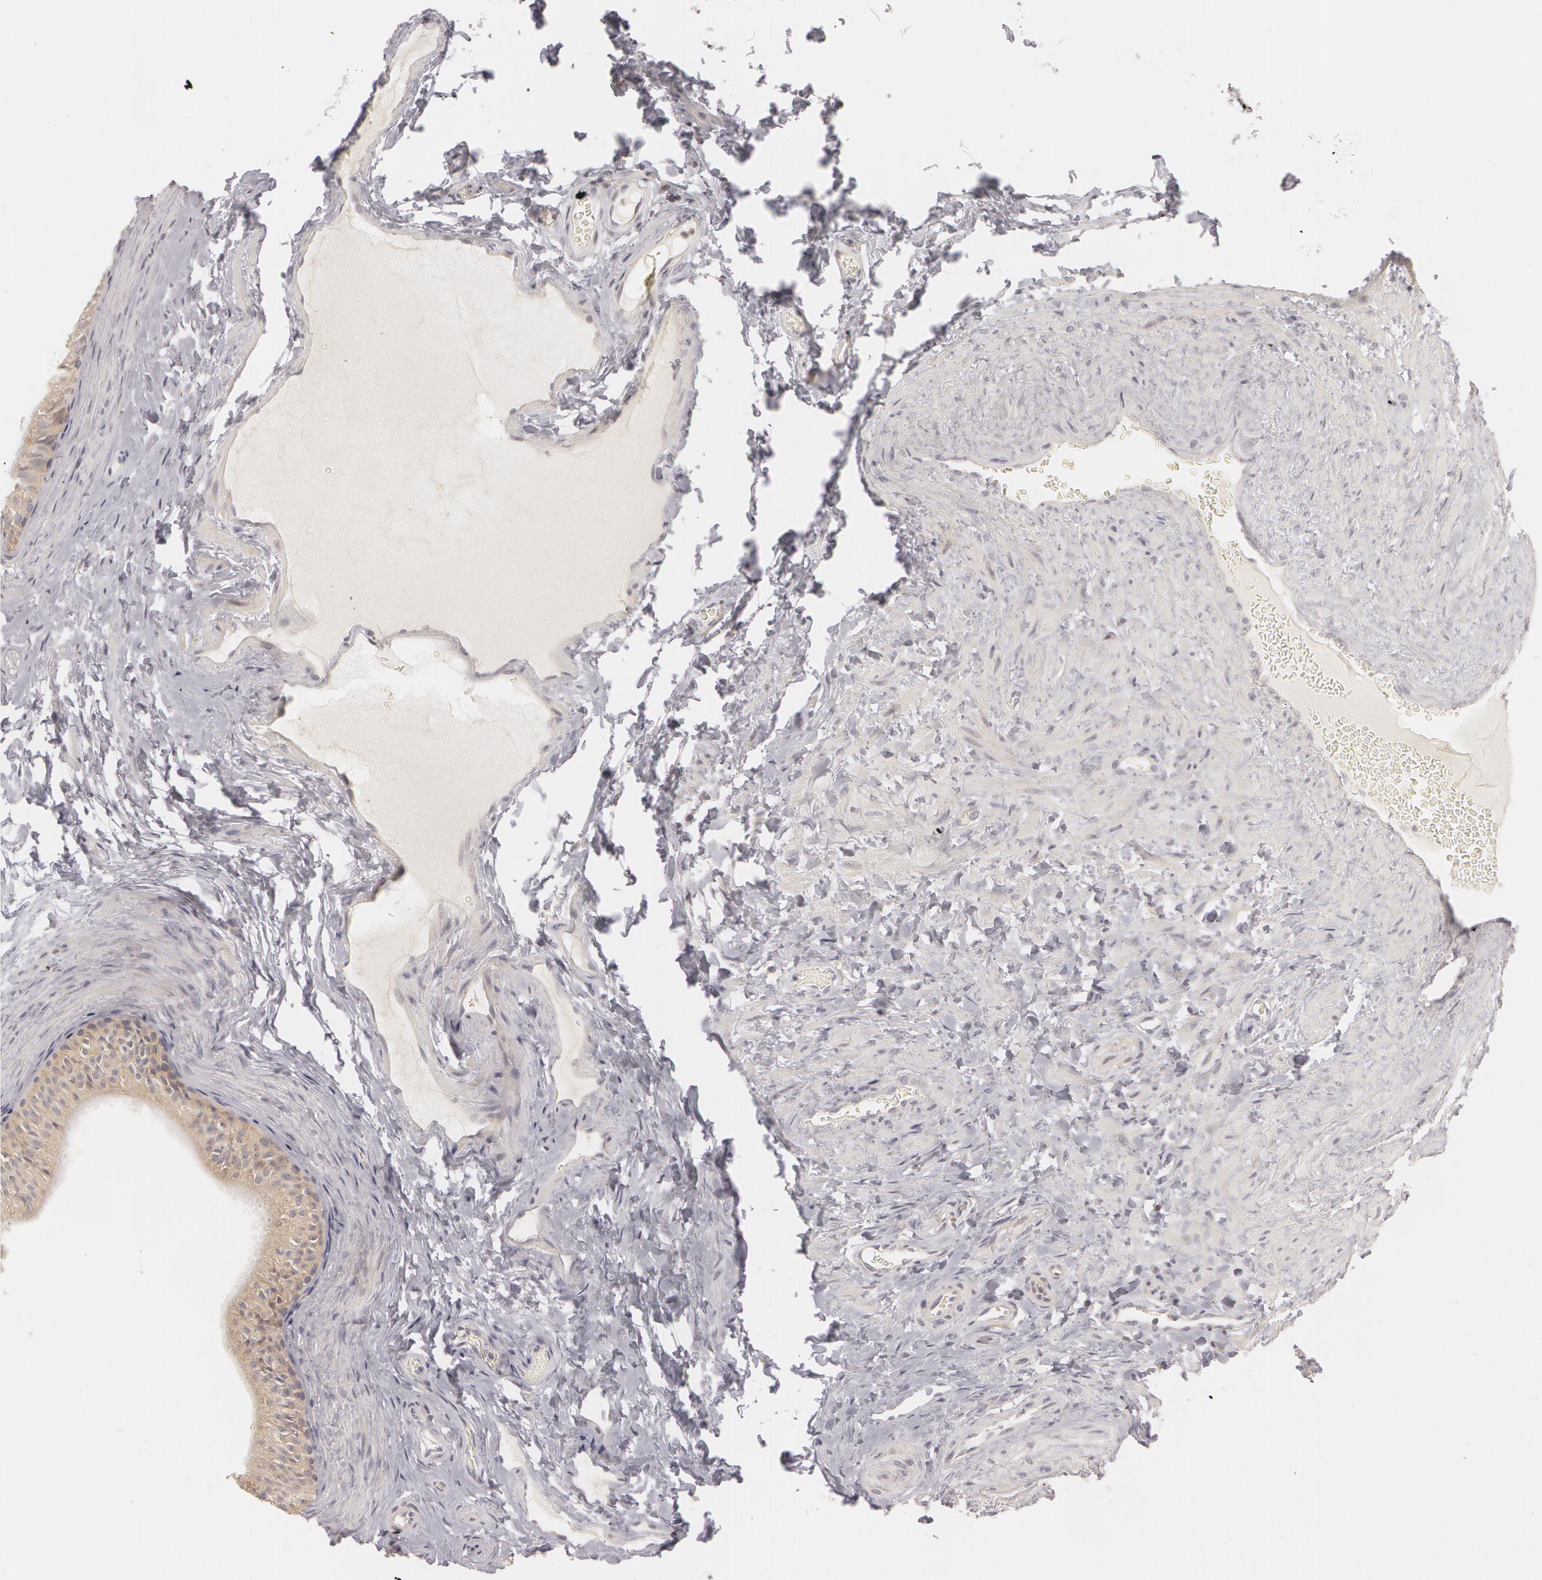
{"staining": {"intensity": "weak", "quantity": ">75%", "location": "cytoplasmic/membranous"}, "tissue": "epididymis", "cell_type": "Glandular cells", "image_type": "normal", "snomed": [{"axis": "morphology", "description": "Normal tissue, NOS"}, {"axis": "topography", "description": "Testis"}, {"axis": "topography", "description": "Epididymis"}], "caption": "Weak cytoplasmic/membranous protein expression is identified in about >75% of glandular cells in epididymis. The staining was performed using DAB (3,3'-diaminobenzidine) to visualize the protein expression in brown, while the nuclei were stained in blue with hematoxylin (Magnification: 20x).", "gene": "RALGAPA1", "patient": {"sex": "male", "age": 36}}